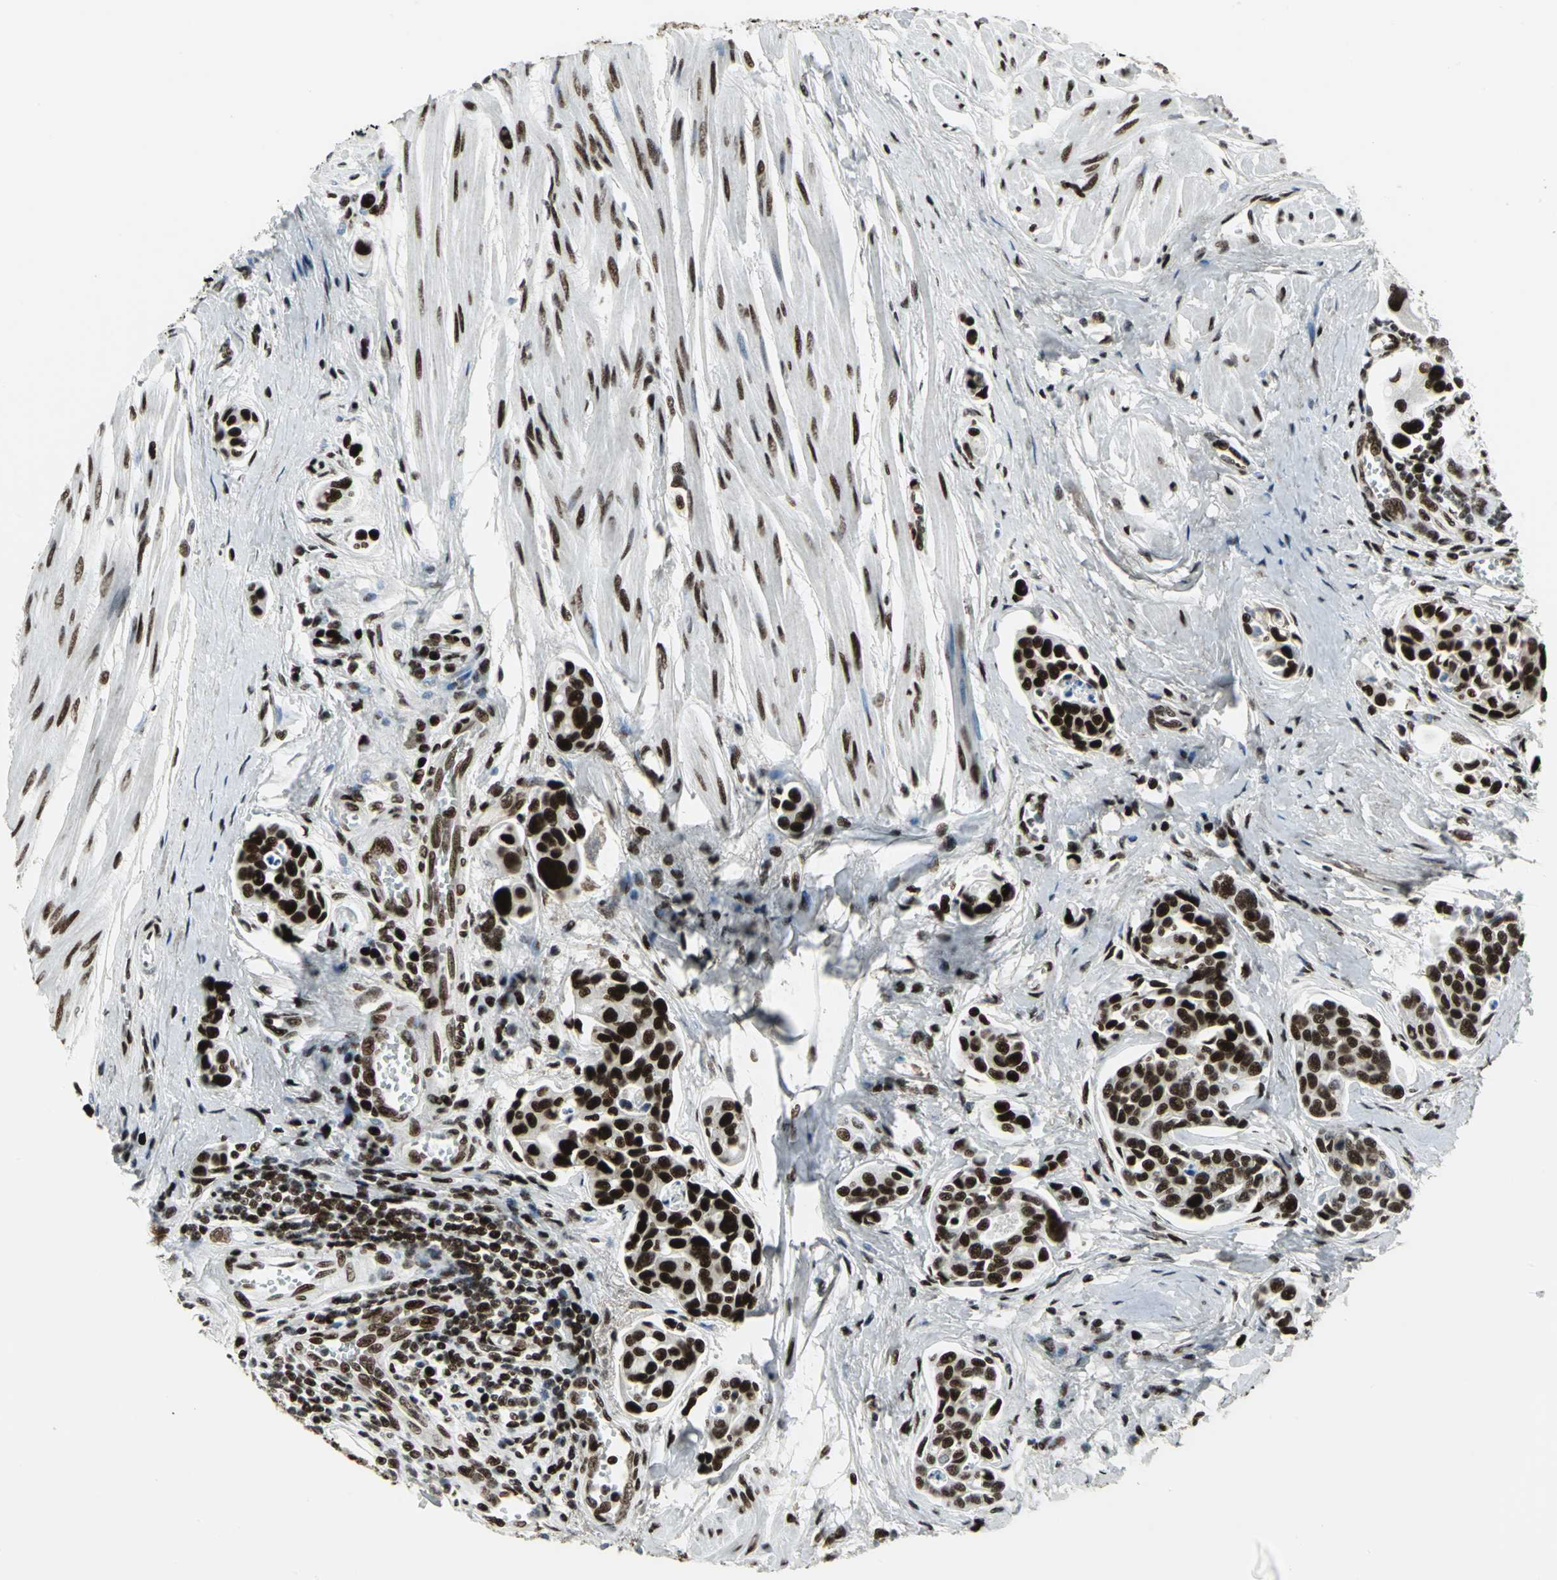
{"staining": {"intensity": "strong", "quantity": ">75%", "location": "nuclear"}, "tissue": "urothelial cancer", "cell_type": "Tumor cells", "image_type": "cancer", "snomed": [{"axis": "morphology", "description": "Urothelial carcinoma, High grade"}, {"axis": "topography", "description": "Urinary bladder"}], "caption": "Strong nuclear positivity is appreciated in approximately >75% of tumor cells in high-grade urothelial carcinoma.", "gene": "SMARCA4", "patient": {"sex": "male", "age": 78}}